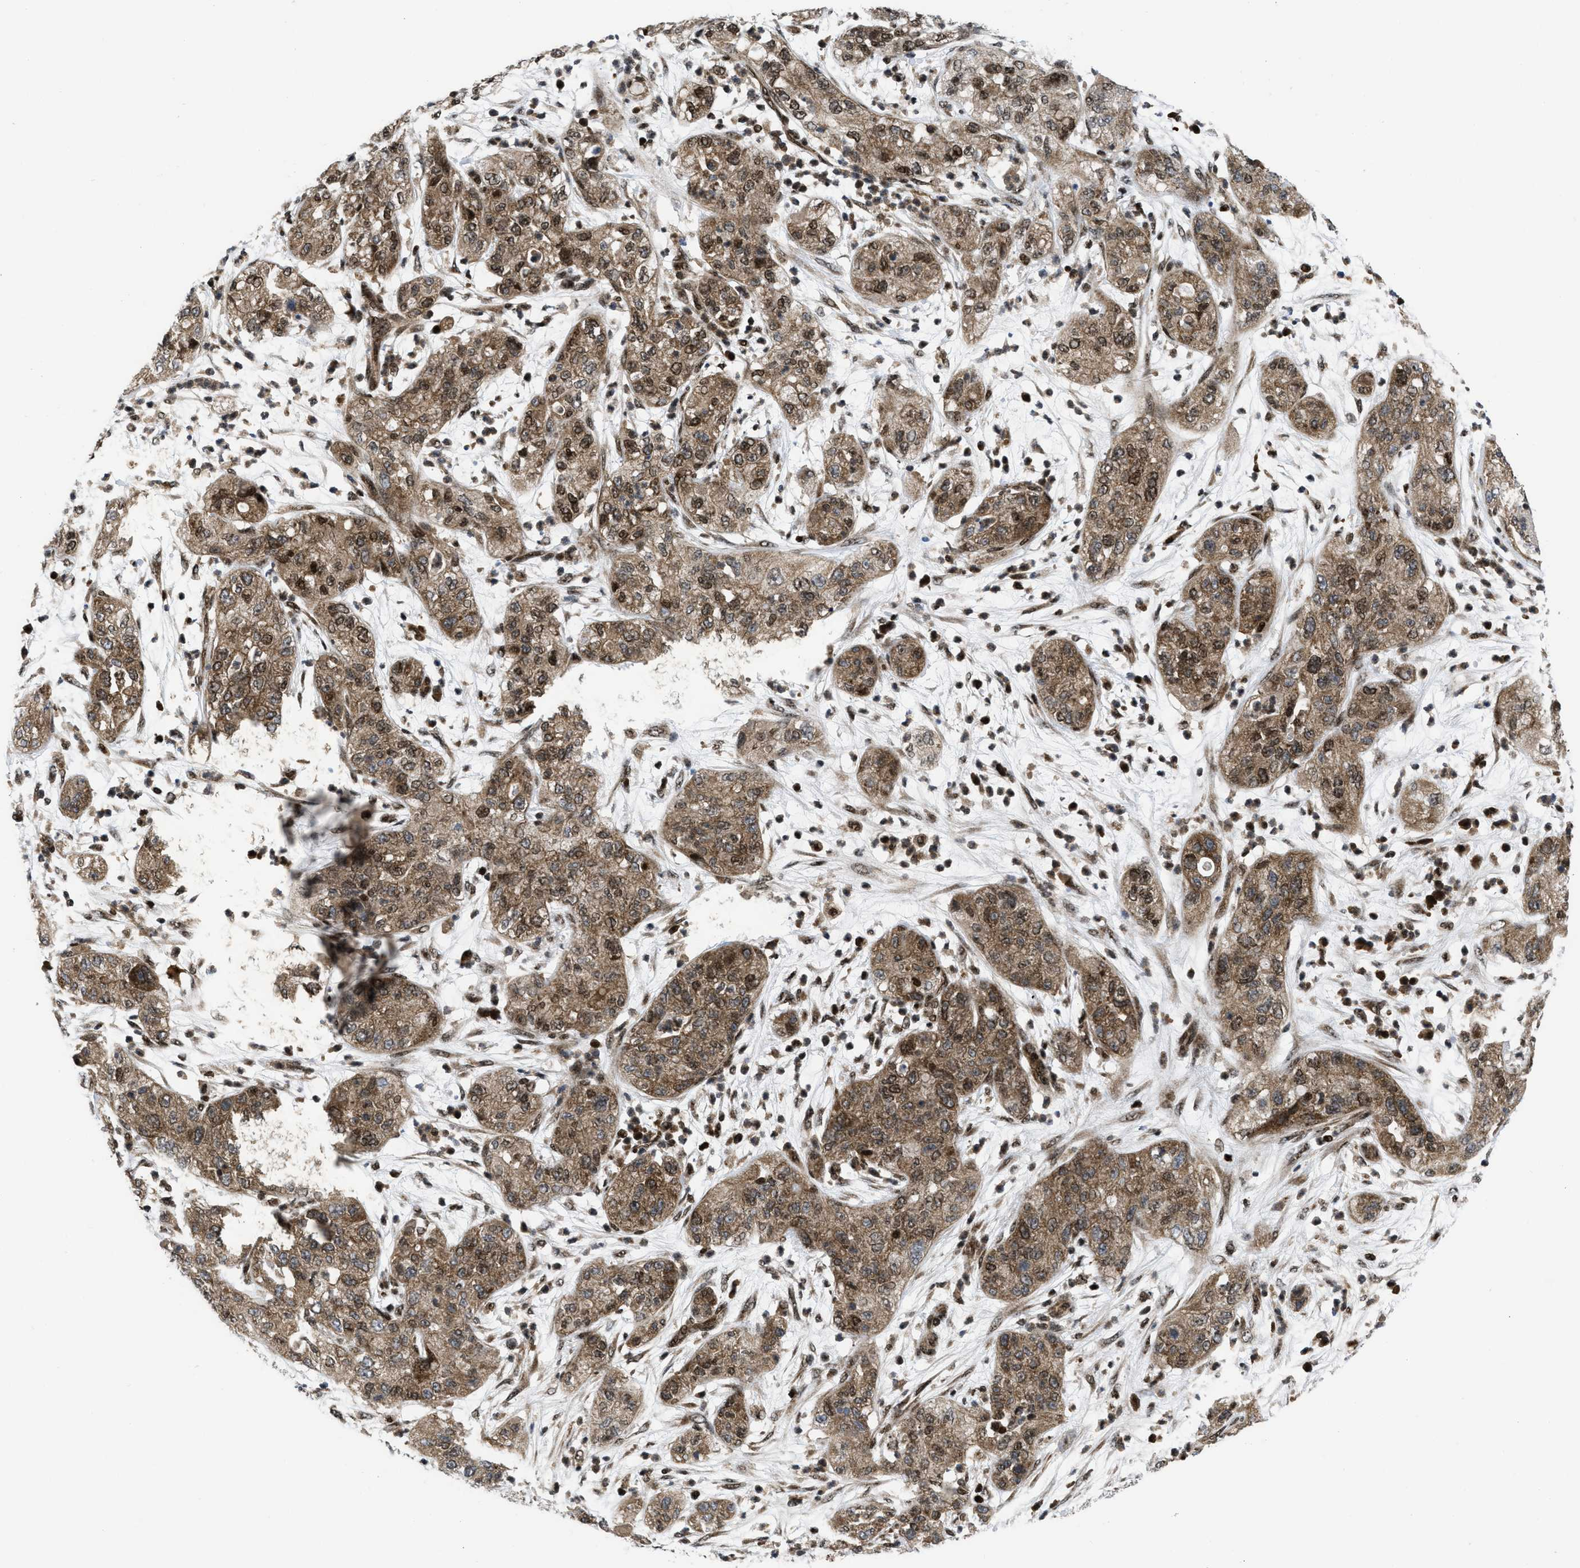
{"staining": {"intensity": "moderate", "quantity": ">75%", "location": "cytoplasmic/membranous,nuclear"}, "tissue": "pancreatic cancer", "cell_type": "Tumor cells", "image_type": "cancer", "snomed": [{"axis": "morphology", "description": "Adenocarcinoma, NOS"}, {"axis": "topography", "description": "Pancreas"}], "caption": "Pancreatic cancer stained with DAB immunohistochemistry (IHC) demonstrates medium levels of moderate cytoplasmic/membranous and nuclear expression in approximately >75% of tumor cells.", "gene": "PPP2CB", "patient": {"sex": "female", "age": 78}}